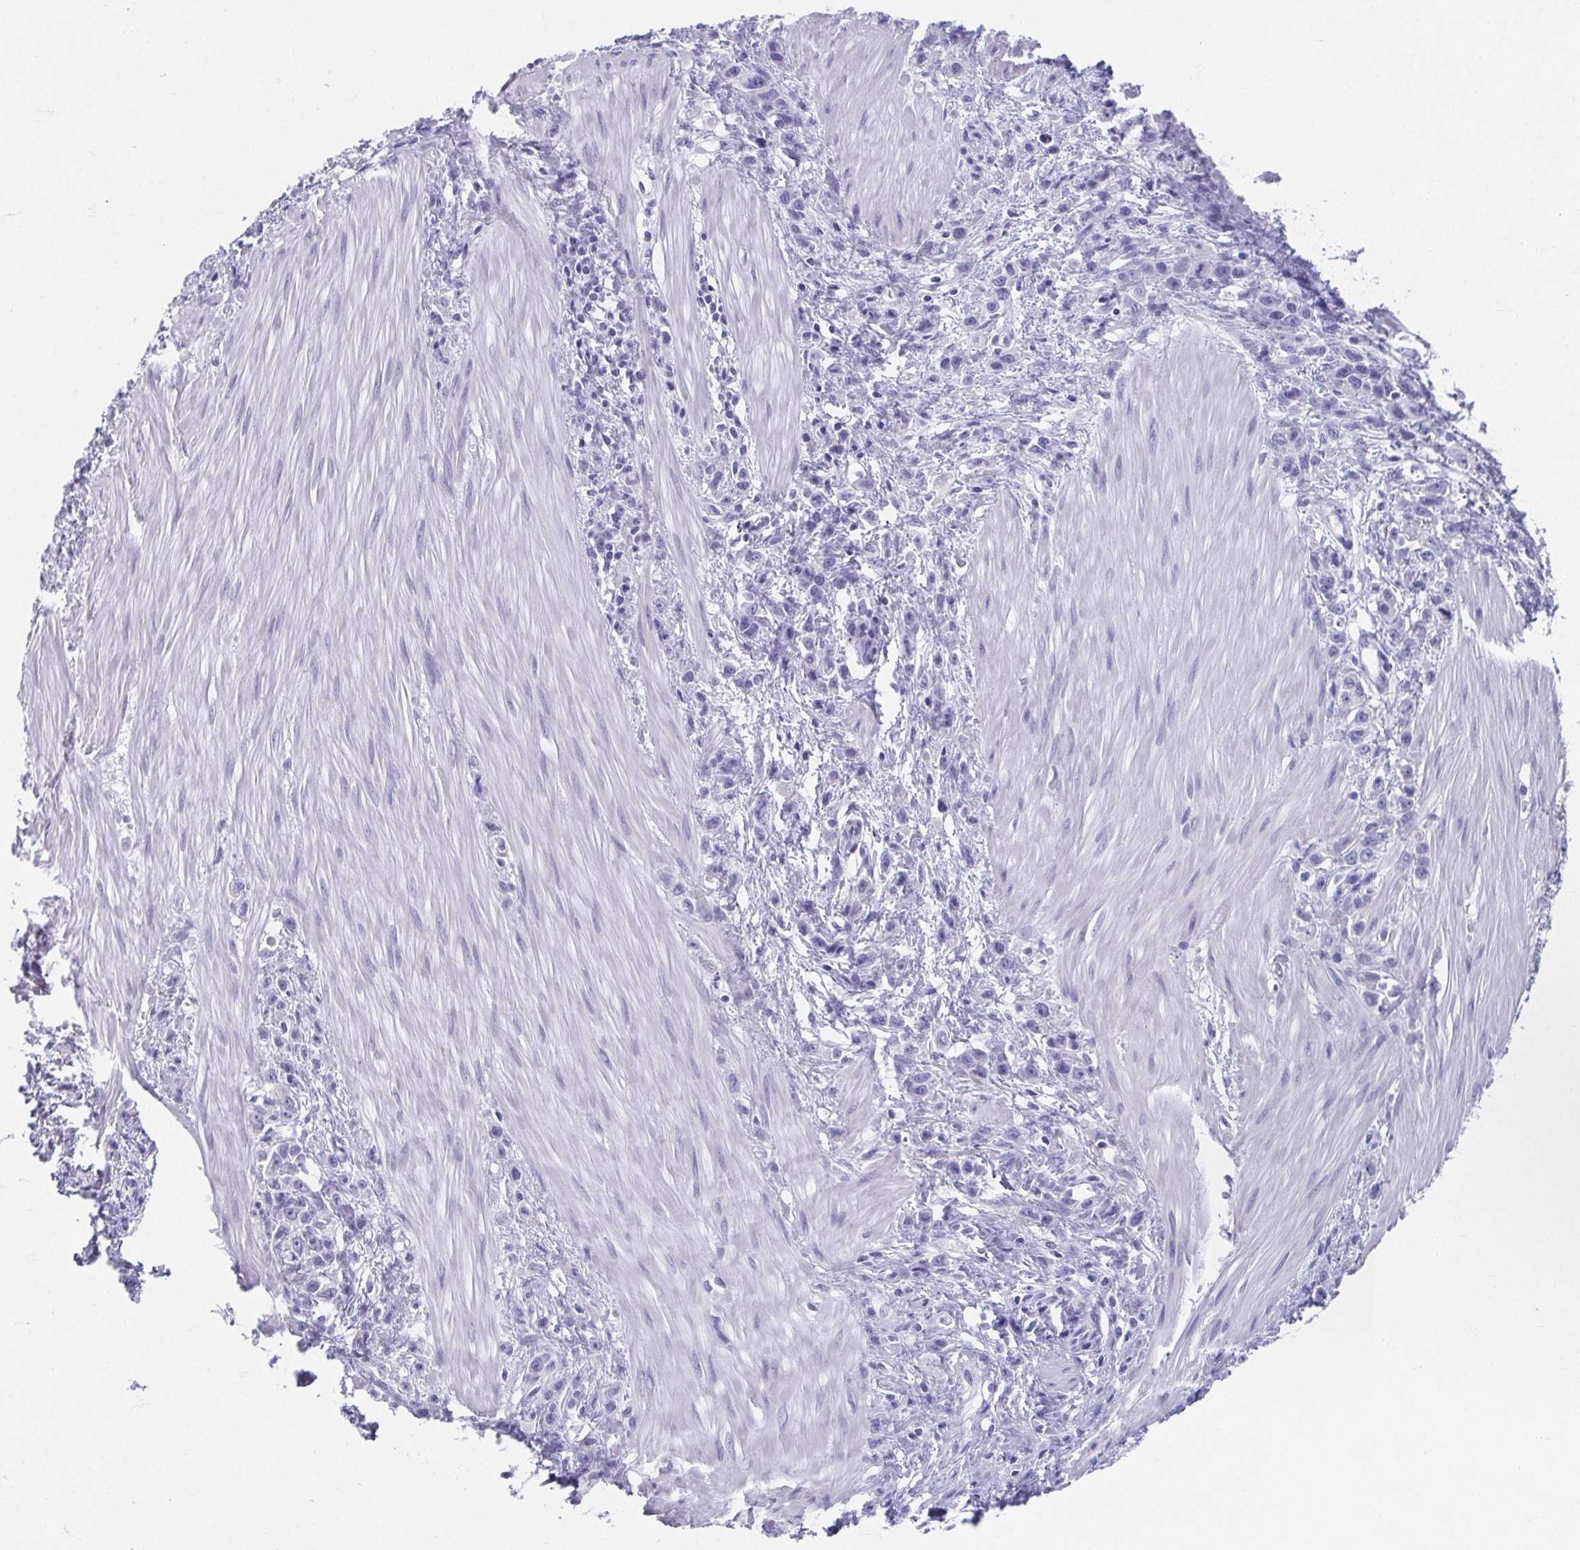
{"staining": {"intensity": "negative", "quantity": "none", "location": "none"}, "tissue": "stomach cancer", "cell_type": "Tumor cells", "image_type": "cancer", "snomed": [{"axis": "morphology", "description": "Adenocarcinoma, NOS"}, {"axis": "topography", "description": "Stomach"}], "caption": "Immunohistochemistry (IHC) of stomach adenocarcinoma reveals no expression in tumor cells. (DAB immunohistochemistry with hematoxylin counter stain).", "gene": "GHRL", "patient": {"sex": "male", "age": 47}}